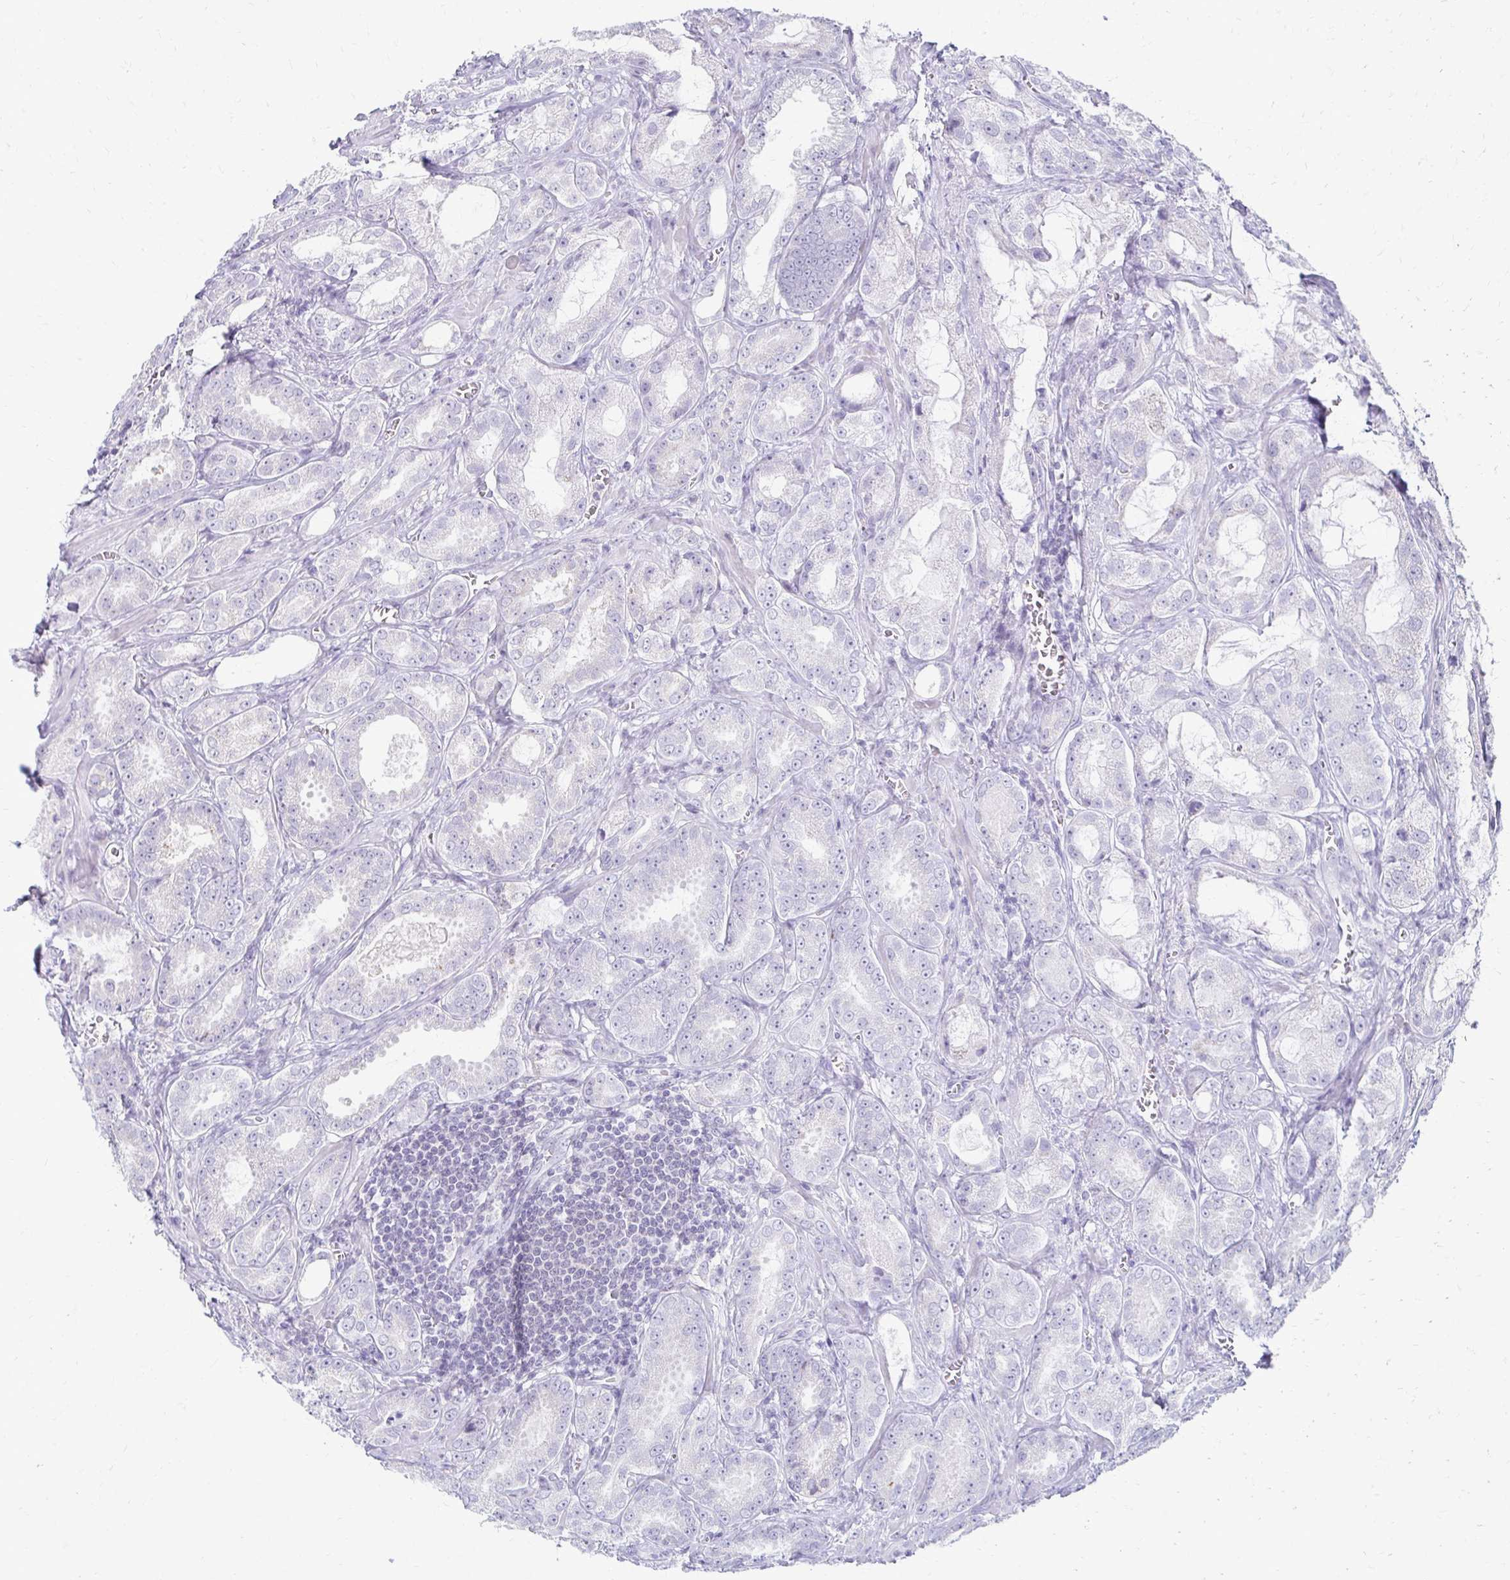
{"staining": {"intensity": "negative", "quantity": "none", "location": "none"}, "tissue": "prostate cancer", "cell_type": "Tumor cells", "image_type": "cancer", "snomed": [{"axis": "morphology", "description": "Adenocarcinoma, High grade"}, {"axis": "topography", "description": "Prostate"}], "caption": "A photomicrograph of prostate cancer (high-grade adenocarcinoma) stained for a protein reveals no brown staining in tumor cells. The staining was performed using DAB (3,3'-diaminobenzidine) to visualize the protein expression in brown, while the nuclei were stained in blue with hematoxylin (Magnification: 20x).", "gene": "FCGR2B", "patient": {"sex": "male", "age": 64}}